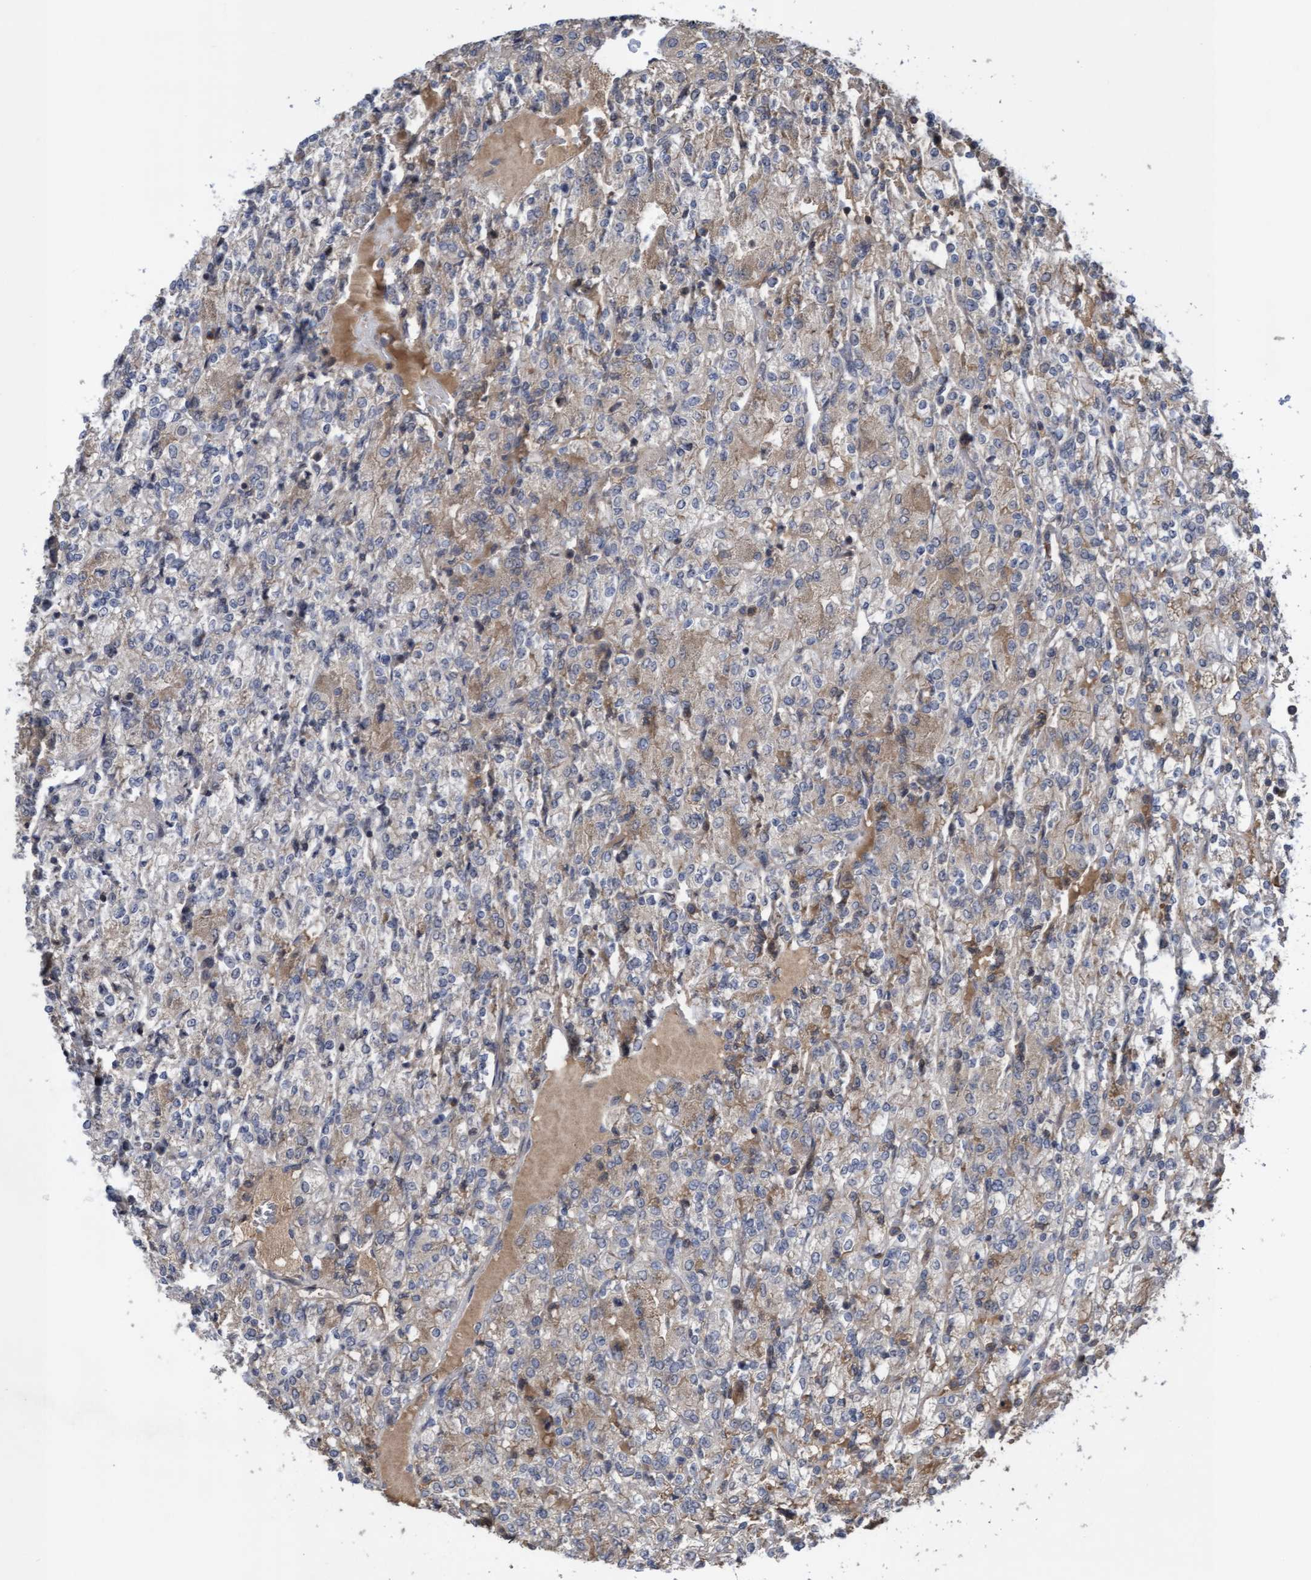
{"staining": {"intensity": "negative", "quantity": "none", "location": "none"}, "tissue": "renal cancer", "cell_type": "Tumor cells", "image_type": "cancer", "snomed": [{"axis": "morphology", "description": "Adenocarcinoma, NOS"}, {"axis": "topography", "description": "Kidney"}], "caption": "Tumor cells show no significant positivity in renal cancer. (DAB immunohistochemistry (IHC) visualized using brightfield microscopy, high magnification).", "gene": "COBL", "patient": {"sex": "male", "age": 77}}